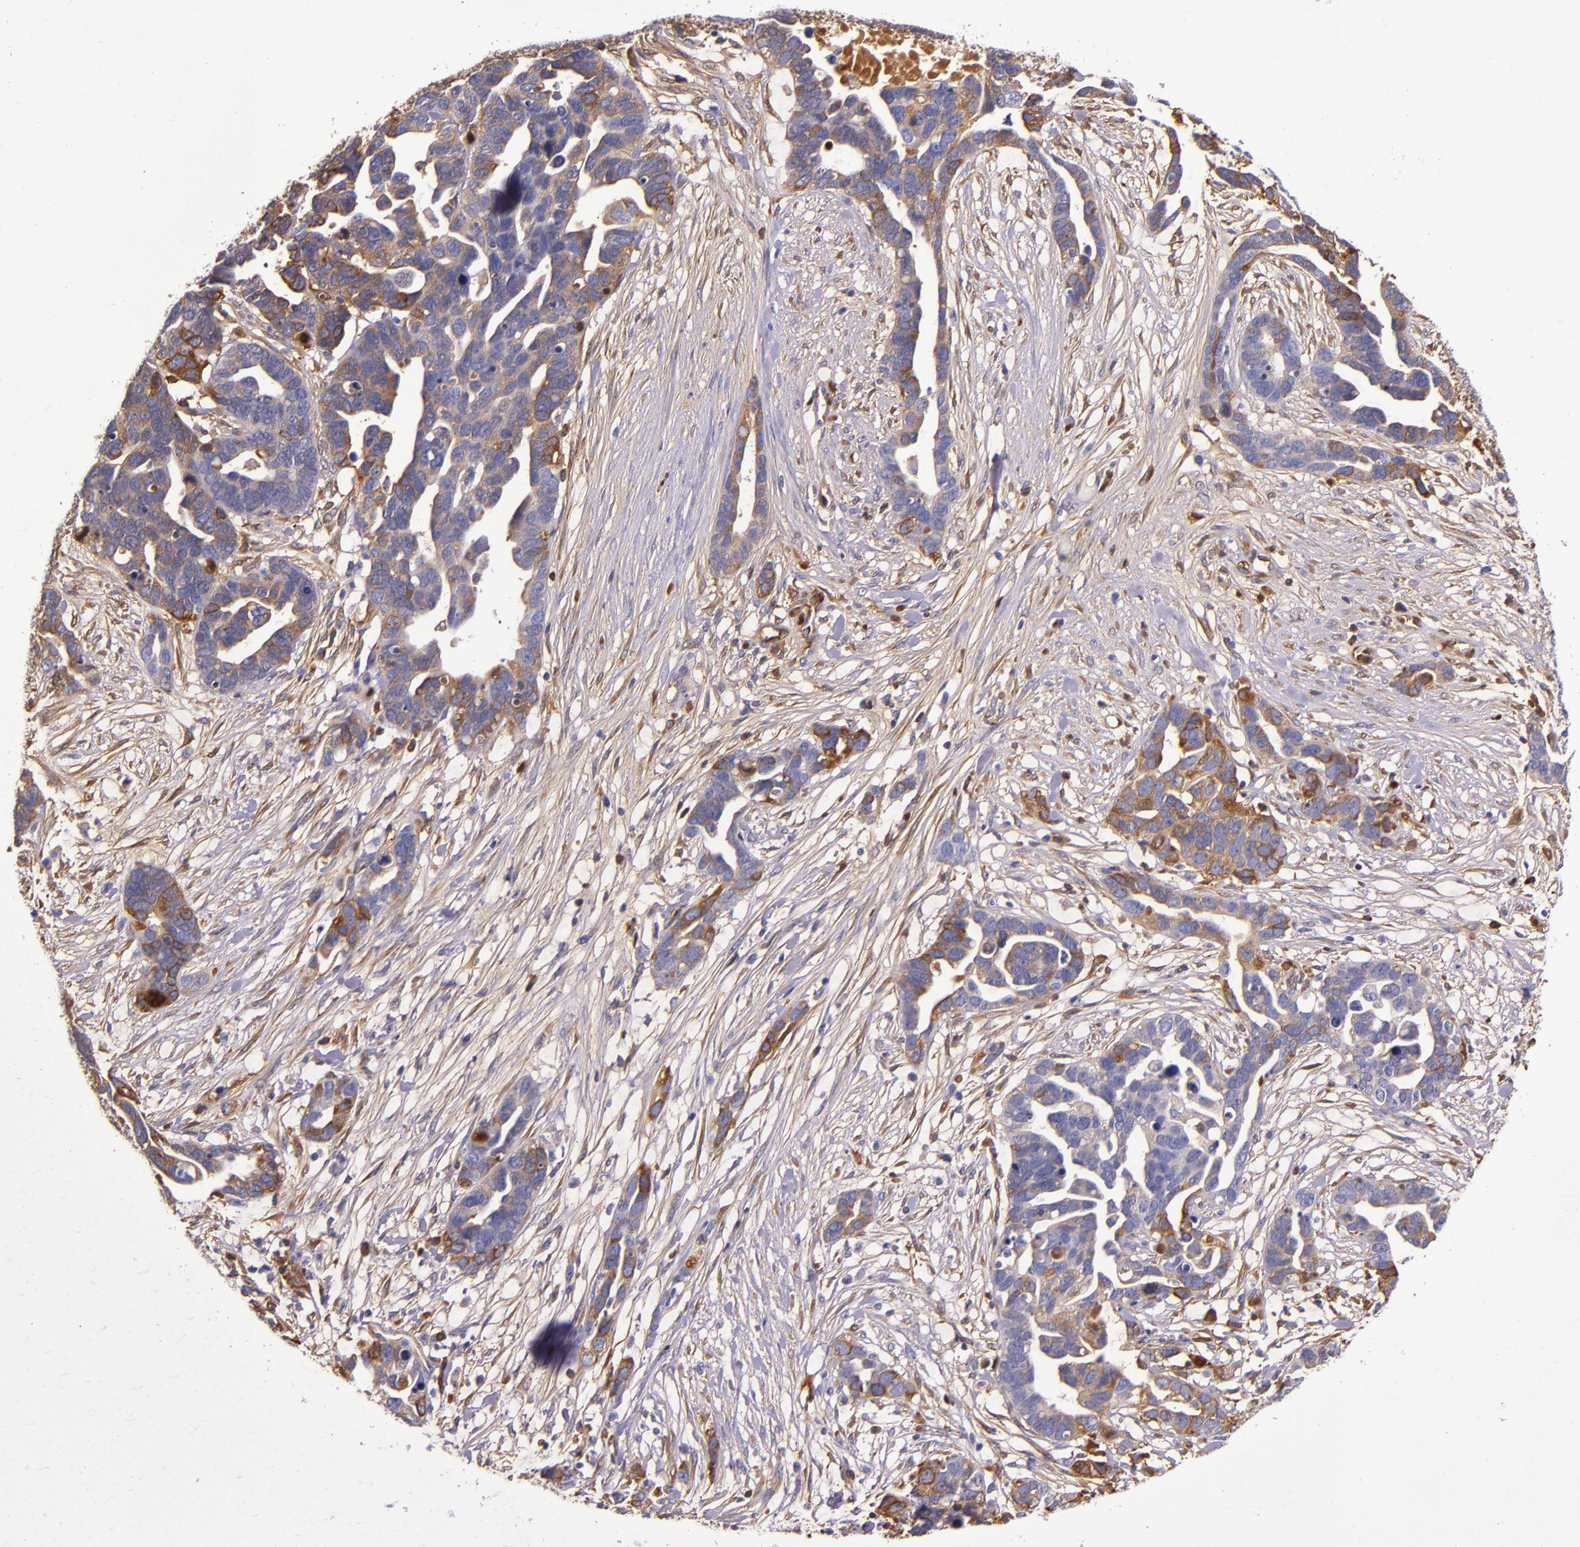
{"staining": {"intensity": "moderate", "quantity": "25%-75%", "location": "cytoplasmic/membranous"}, "tissue": "ovarian cancer", "cell_type": "Tumor cells", "image_type": "cancer", "snomed": [{"axis": "morphology", "description": "Cystadenocarcinoma, serous, NOS"}, {"axis": "topography", "description": "Ovary"}], "caption": "Immunohistochemistry (DAB (3,3'-diaminobenzidine)) staining of ovarian cancer (serous cystadenocarcinoma) demonstrates moderate cytoplasmic/membranous protein positivity in approximately 25%-75% of tumor cells. The staining was performed using DAB to visualize the protein expression in brown, while the nuclei were stained in blue with hematoxylin (Magnification: 20x).", "gene": "CLEC3B", "patient": {"sex": "female", "age": 54}}